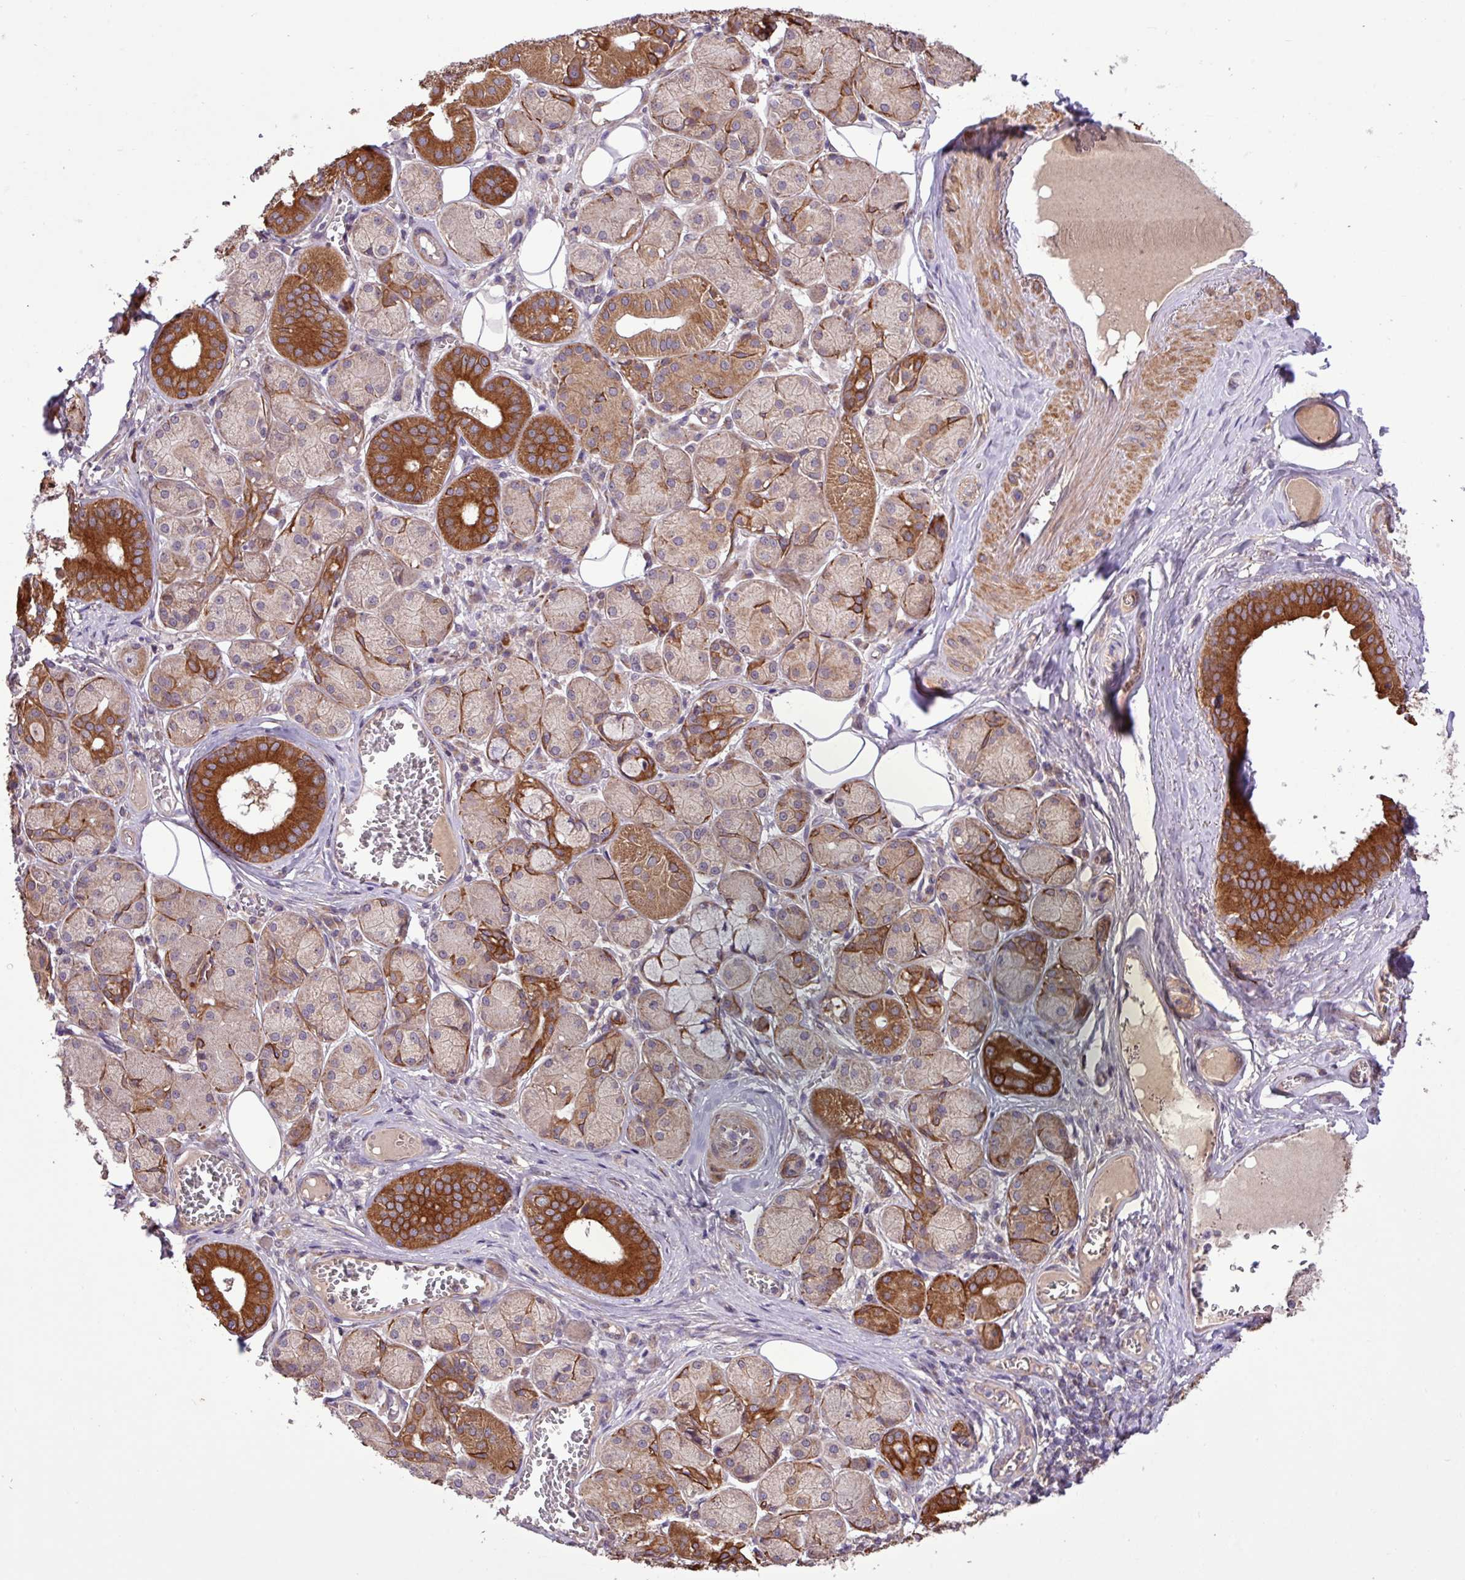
{"staining": {"intensity": "strong", "quantity": "25%-75%", "location": "cytoplasmic/membranous"}, "tissue": "salivary gland", "cell_type": "Glandular cells", "image_type": "normal", "snomed": [{"axis": "morphology", "description": "Squamous cell carcinoma, NOS"}, {"axis": "topography", "description": "Skin"}, {"axis": "topography", "description": "Head-Neck"}], "caption": "This image exhibits immunohistochemistry staining of normal human salivary gland, with high strong cytoplasmic/membranous expression in about 25%-75% of glandular cells.", "gene": "TIMM10B", "patient": {"sex": "male", "age": 80}}